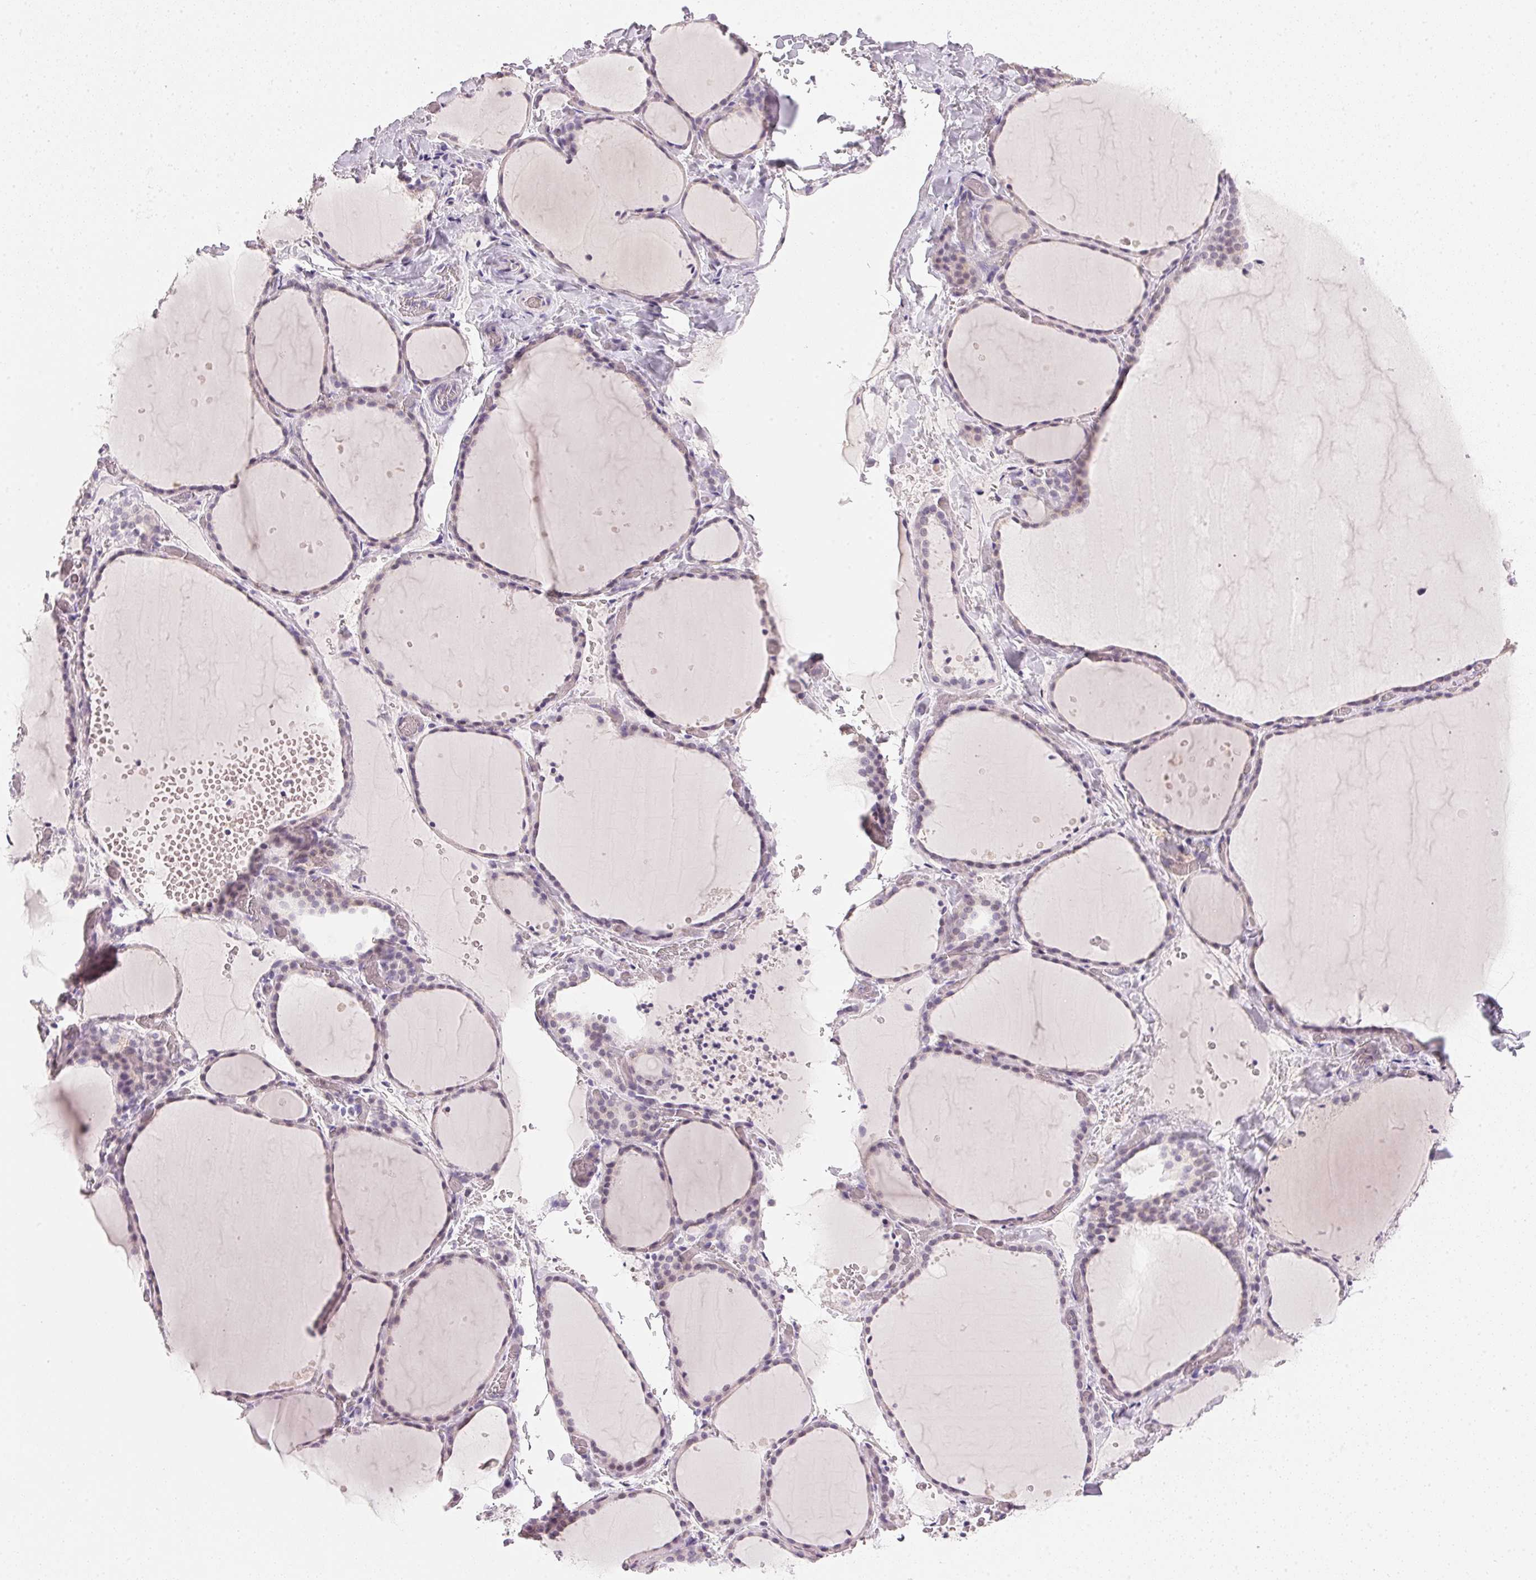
{"staining": {"intensity": "negative", "quantity": "none", "location": "none"}, "tissue": "thyroid gland", "cell_type": "Glandular cells", "image_type": "normal", "snomed": [{"axis": "morphology", "description": "Normal tissue, NOS"}, {"axis": "topography", "description": "Thyroid gland"}], "caption": "Histopathology image shows no protein staining in glandular cells of benign thyroid gland.", "gene": "IGFBP1", "patient": {"sex": "female", "age": 36}}